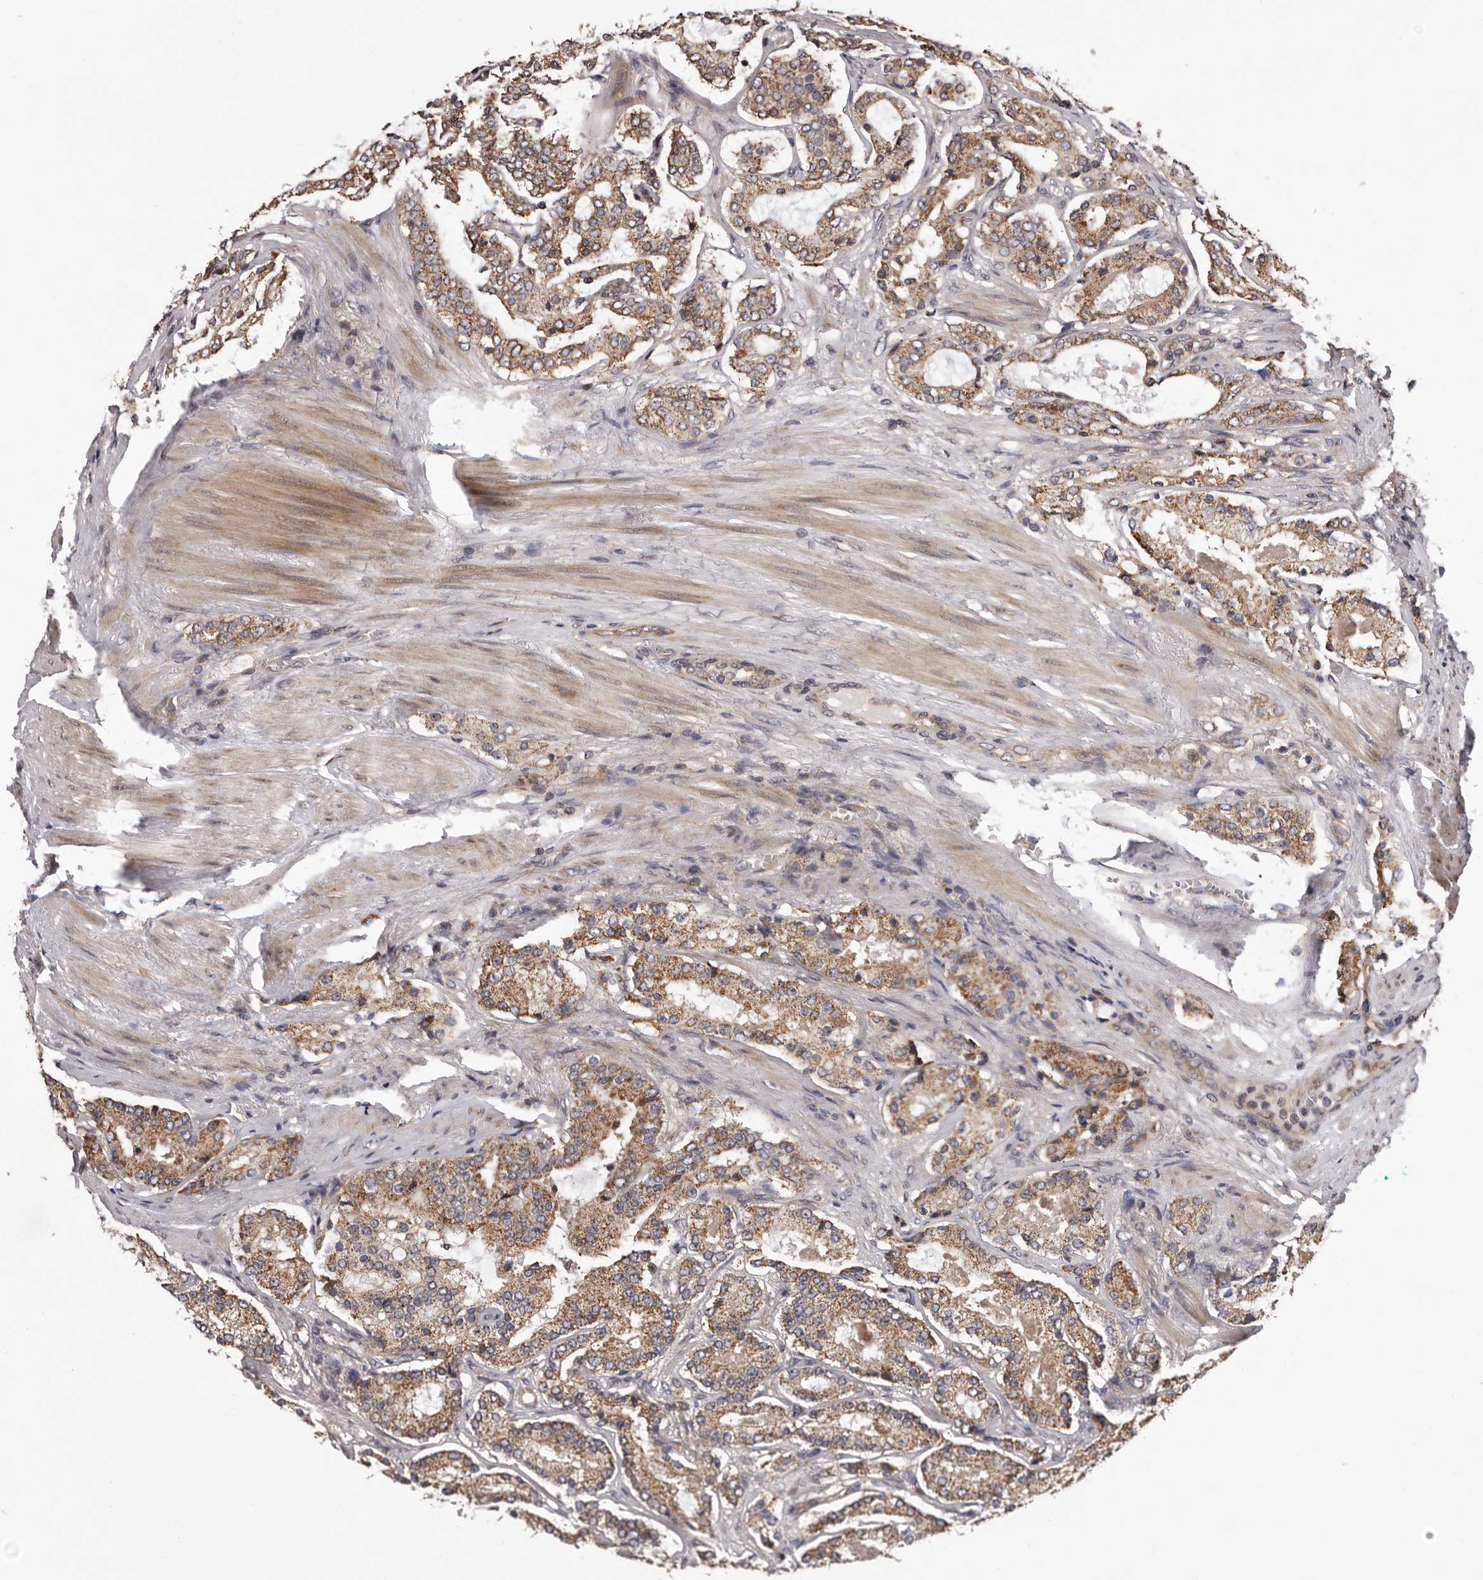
{"staining": {"intensity": "moderate", "quantity": ">75%", "location": "cytoplasmic/membranous"}, "tissue": "prostate cancer", "cell_type": "Tumor cells", "image_type": "cancer", "snomed": [{"axis": "morphology", "description": "Adenocarcinoma, Medium grade"}, {"axis": "topography", "description": "Prostate"}], "caption": "The micrograph exhibits staining of medium-grade adenocarcinoma (prostate), revealing moderate cytoplasmic/membranous protein positivity (brown color) within tumor cells. Immunohistochemistry (ihc) stains the protein in brown and the nuclei are stained blue.", "gene": "VPS37A", "patient": {"sex": "male", "age": 72}}